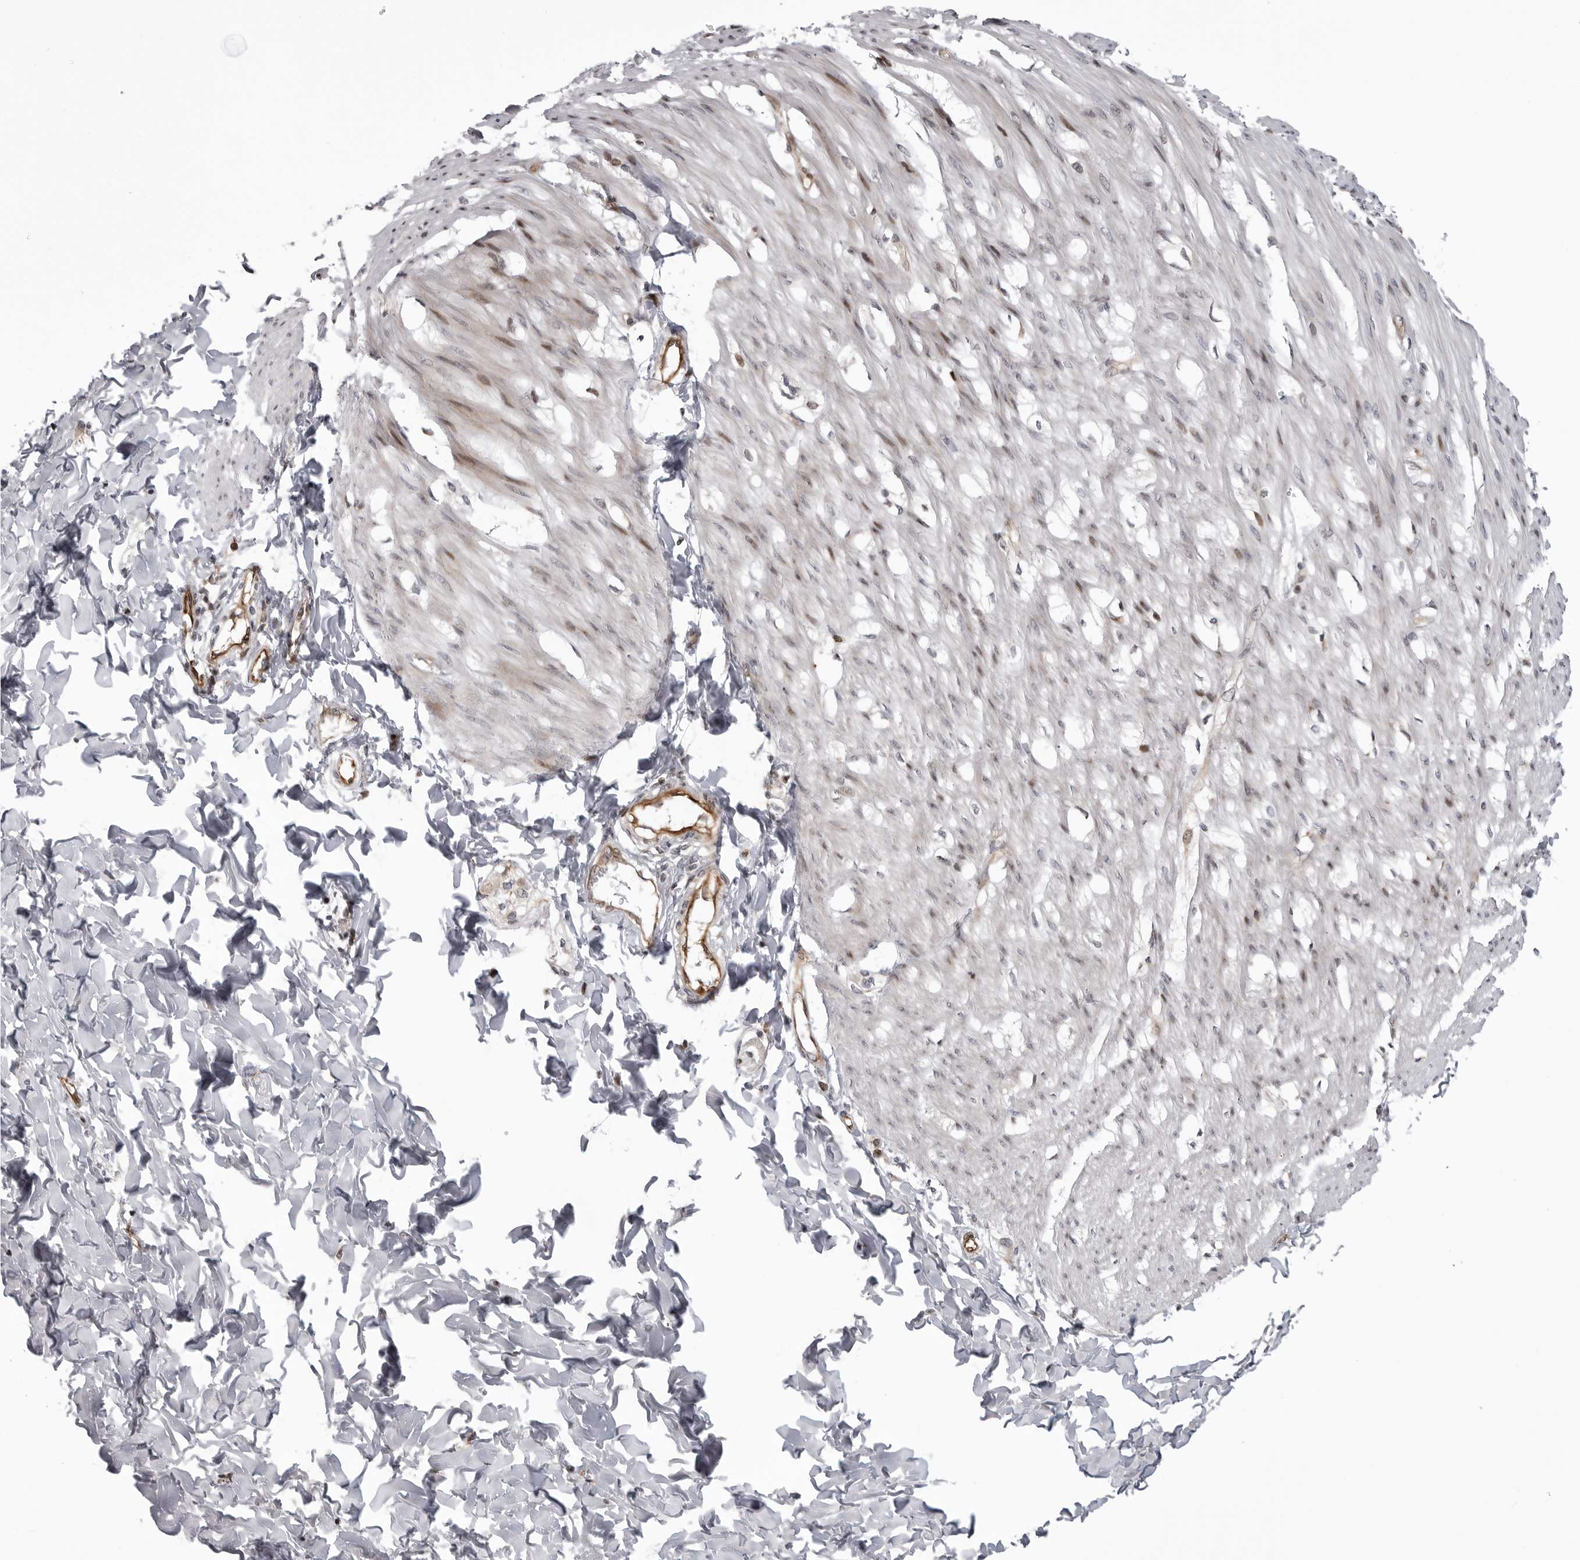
{"staining": {"intensity": "moderate", "quantity": "25%-75%", "location": "nuclear"}, "tissue": "smooth muscle", "cell_type": "Smooth muscle cells", "image_type": "normal", "snomed": [{"axis": "morphology", "description": "Normal tissue, NOS"}, {"axis": "morphology", "description": "Adenocarcinoma, NOS"}, {"axis": "topography", "description": "Smooth muscle"}, {"axis": "topography", "description": "Colon"}], "caption": "IHC of benign smooth muscle exhibits medium levels of moderate nuclear staining in about 25%-75% of smooth muscle cells.", "gene": "ABL1", "patient": {"sex": "male", "age": 14}}